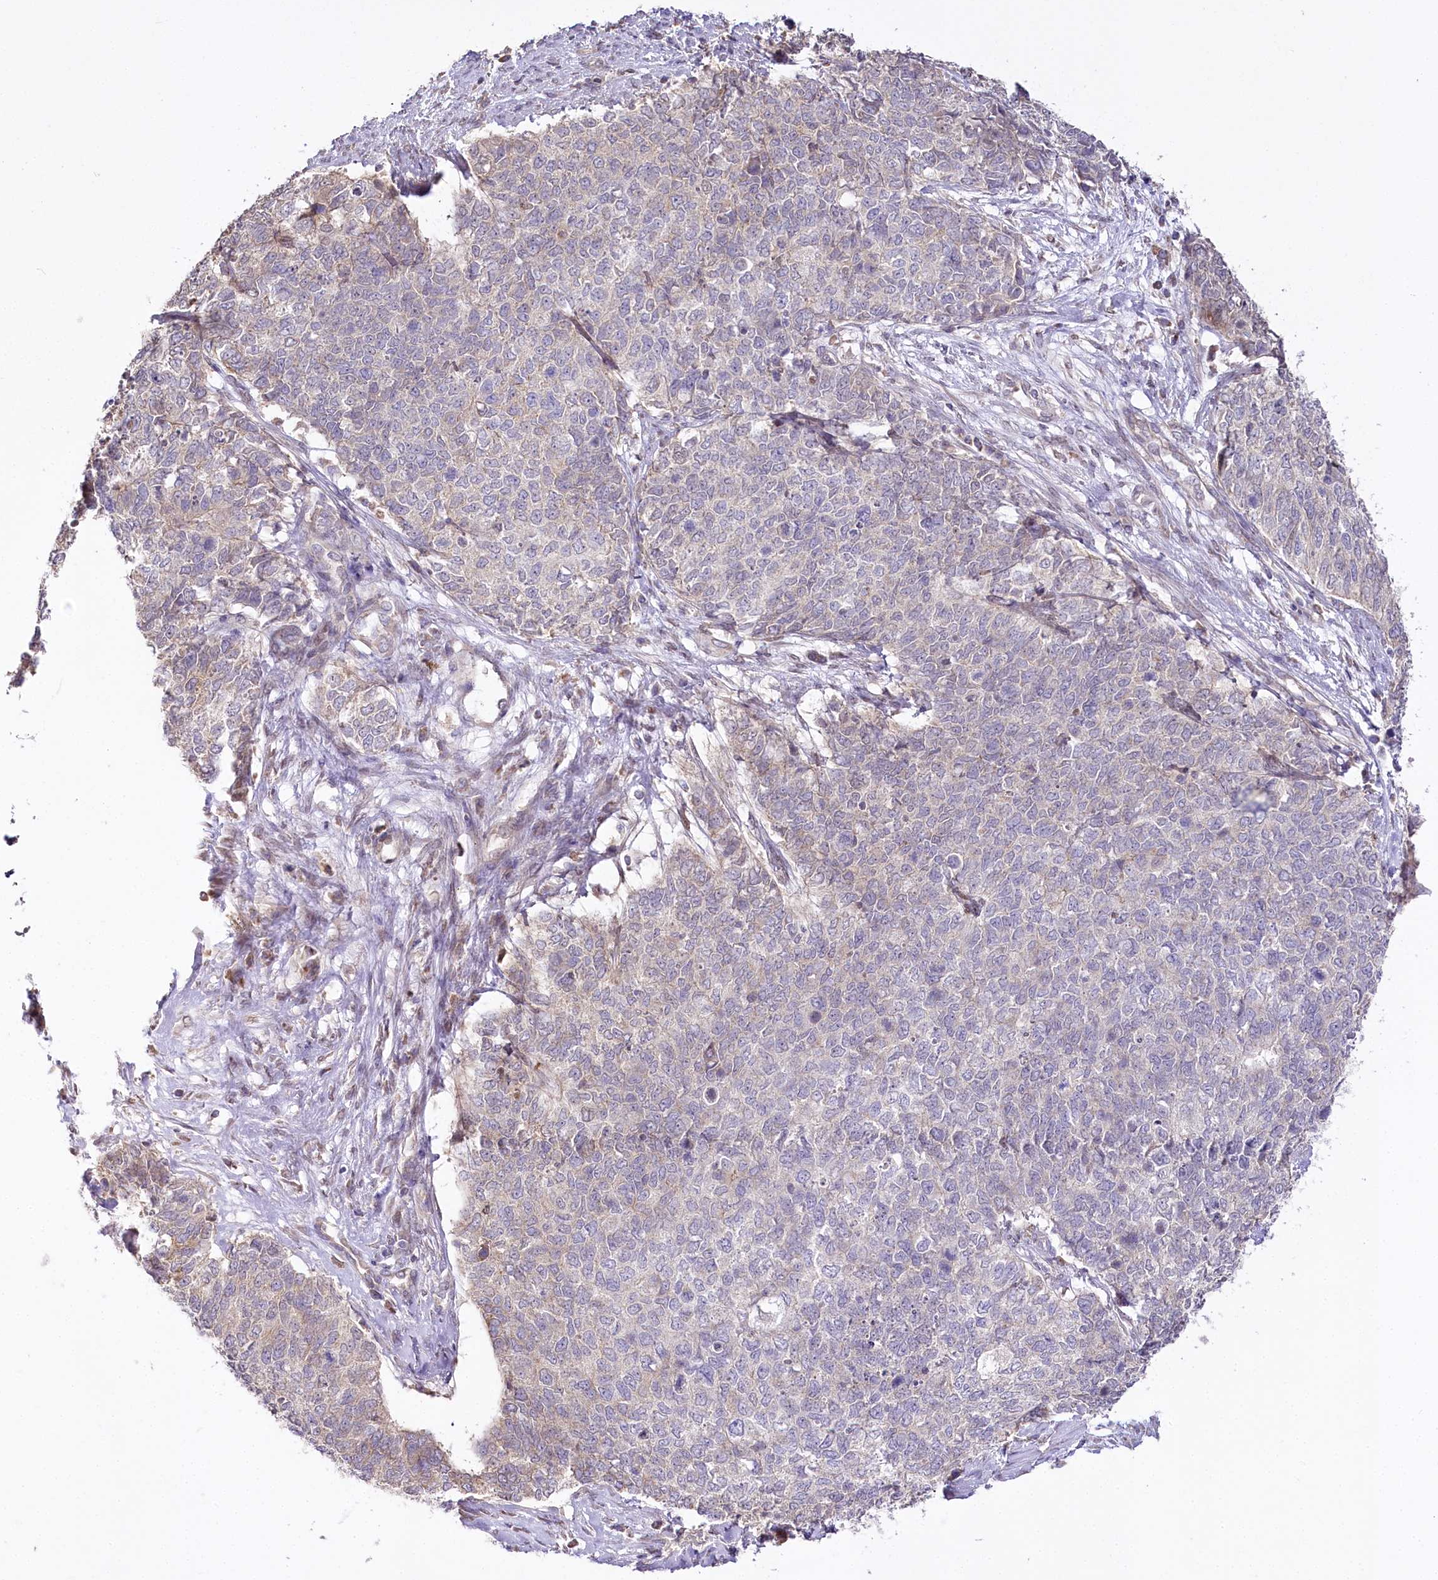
{"staining": {"intensity": "negative", "quantity": "none", "location": "none"}, "tissue": "cervical cancer", "cell_type": "Tumor cells", "image_type": "cancer", "snomed": [{"axis": "morphology", "description": "Squamous cell carcinoma, NOS"}, {"axis": "topography", "description": "Cervix"}], "caption": "An image of squamous cell carcinoma (cervical) stained for a protein shows no brown staining in tumor cells. (DAB immunohistochemistry, high magnification).", "gene": "ZNF226", "patient": {"sex": "female", "age": 63}}